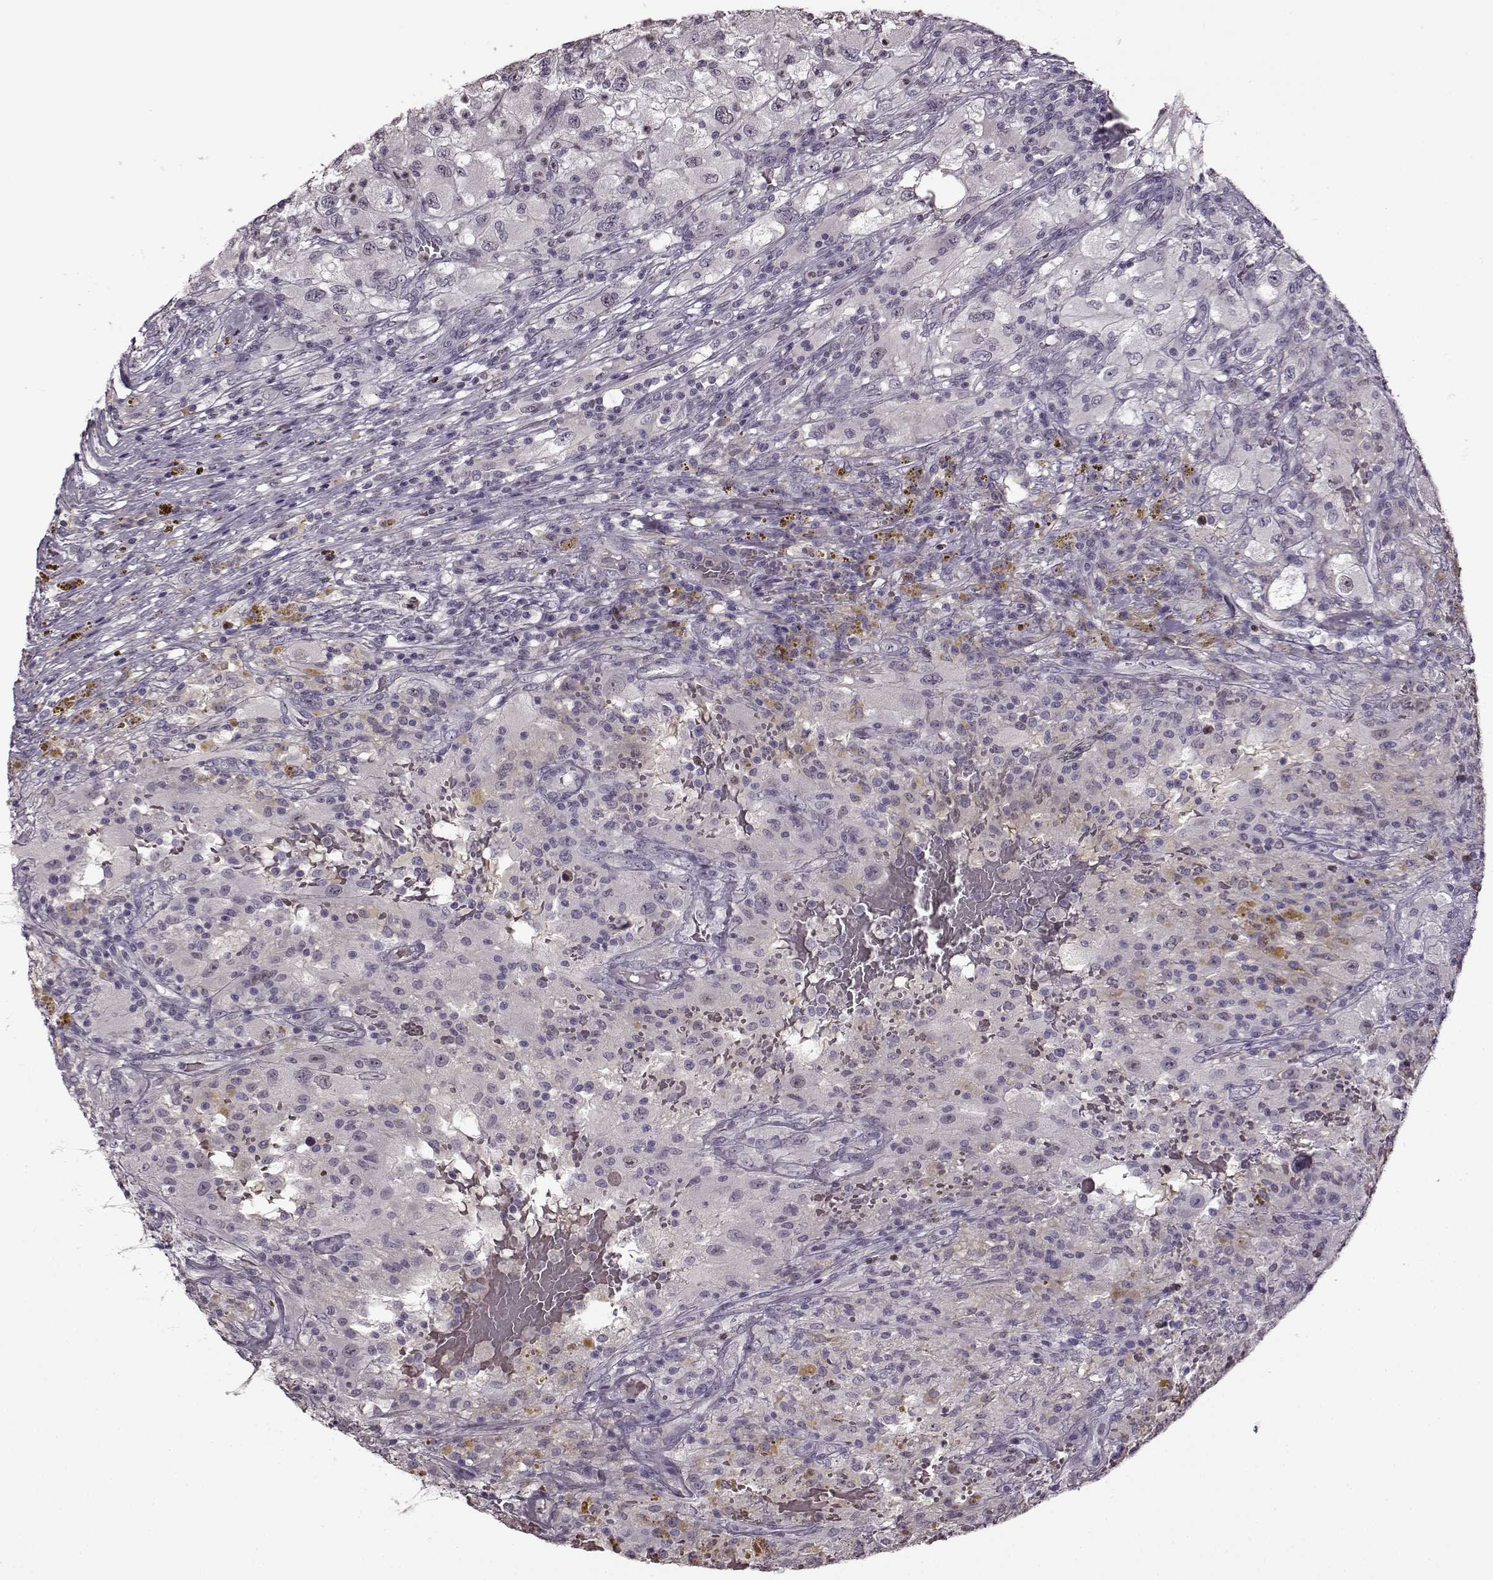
{"staining": {"intensity": "negative", "quantity": "none", "location": "none"}, "tissue": "renal cancer", "cell_type": "Tumor cells", "image_type": "cancer", "snomed": [{"axis": "morphology", "description": "Adenocarcinoma, NOS"}, {"axis": "topography", "description": "Kidney"}], "caption": "Tumor cells are negative for protein expression in human renal cancer (adenocarcinoma).", "gene": "CNGA3", "patient": {"sex": "female", "age": 67}}